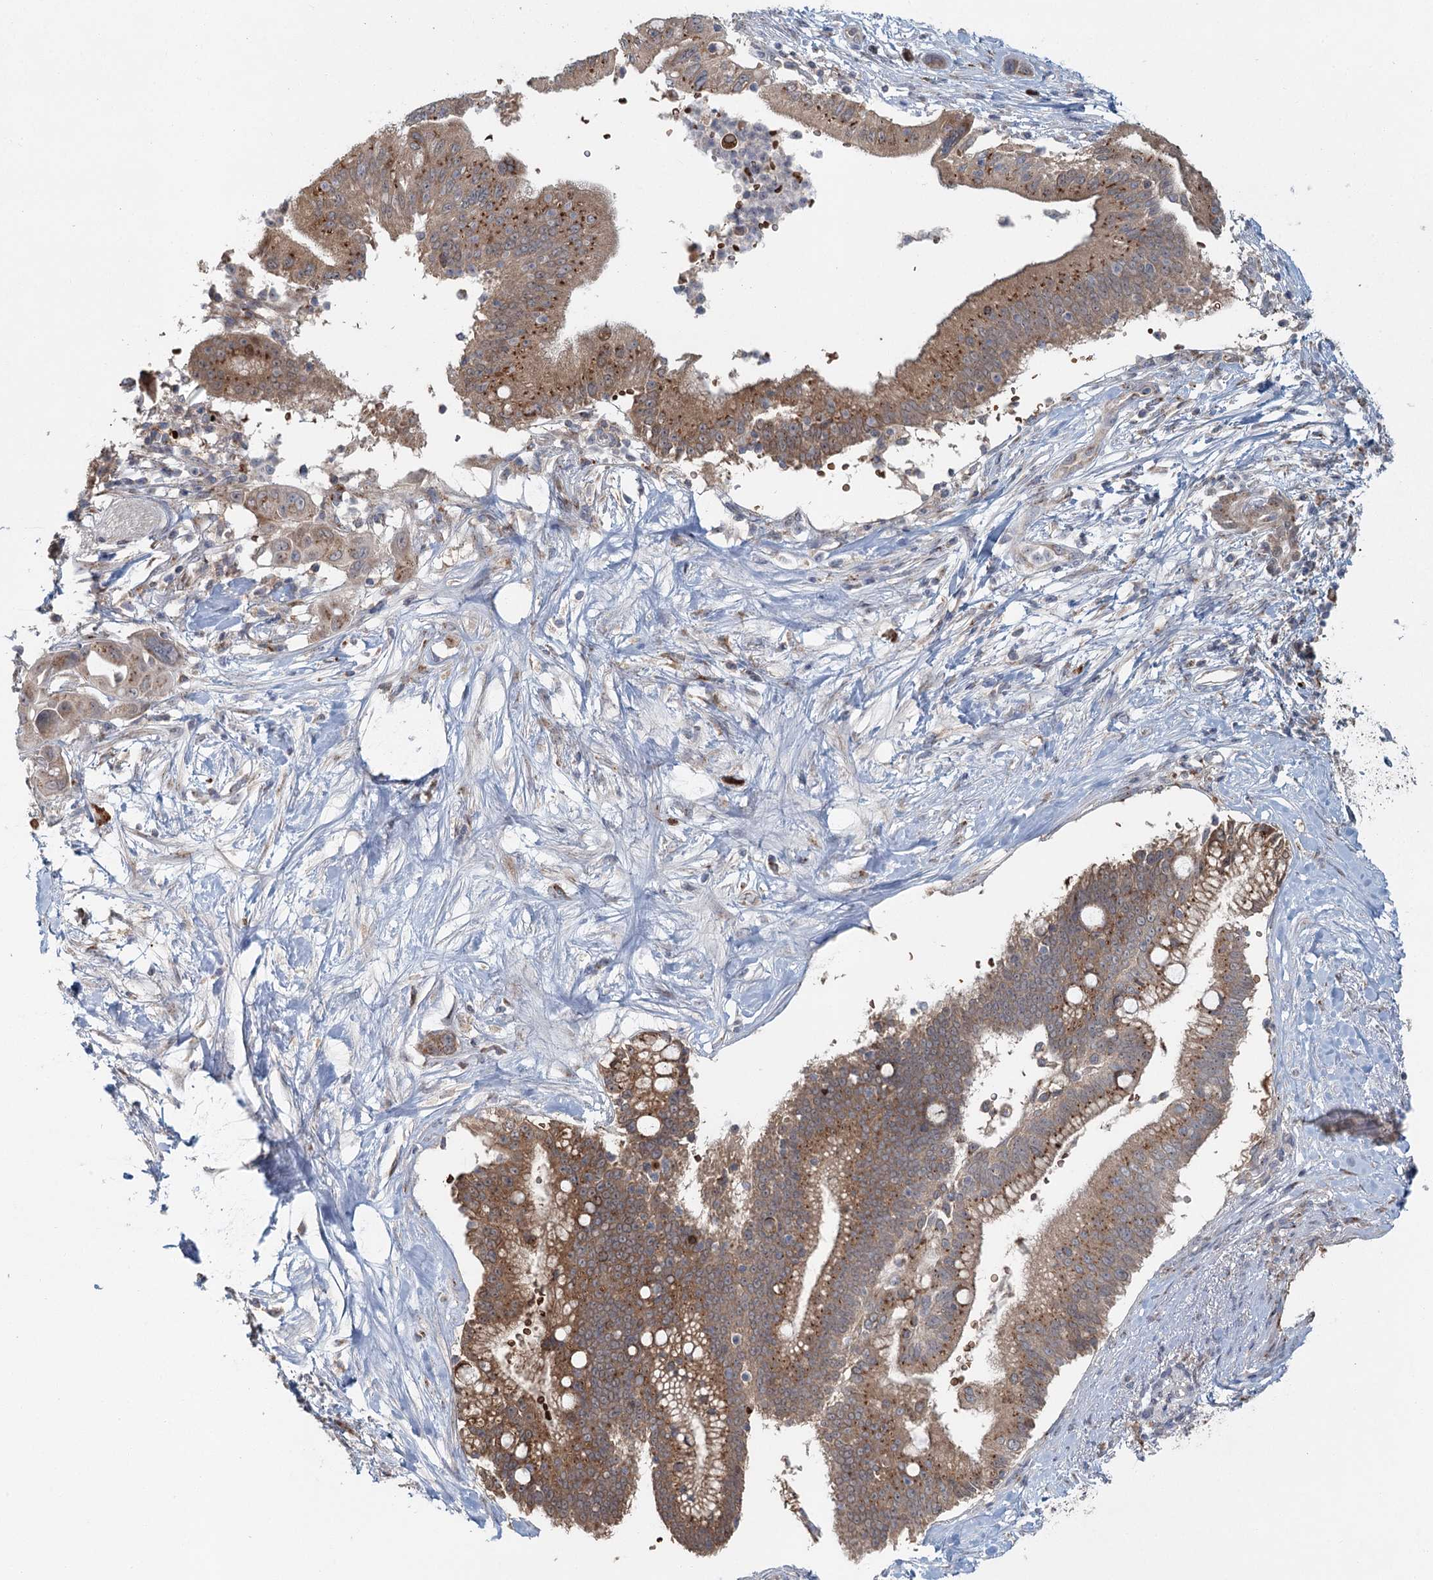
{"staining": {"intensity": "strong", "quantity": ">75%", "location": "cytoplasmic/membranous"}, "tissue": "pancreatic cancer", "cell_type": "Tumor cells", "image_type": "cancer", "snomed": [{"axis": "morphology", "description": "Adenocarcinoma, NOS"}, {"axis": "topography", "description": "Pancreas"}], "caption": "The histopathology image displays immunohistochemical staining of pancreatic adenocarcinoma. There is strong cytoplasmic/membranous expression is appreciated in about >75% of tumor cells. (DAB (3,3'-diaminobenzidine) IHC with brightfield microscopy, high magnification).", "gene": "ADK", "patient": {"sex": "male", "age": 68}}